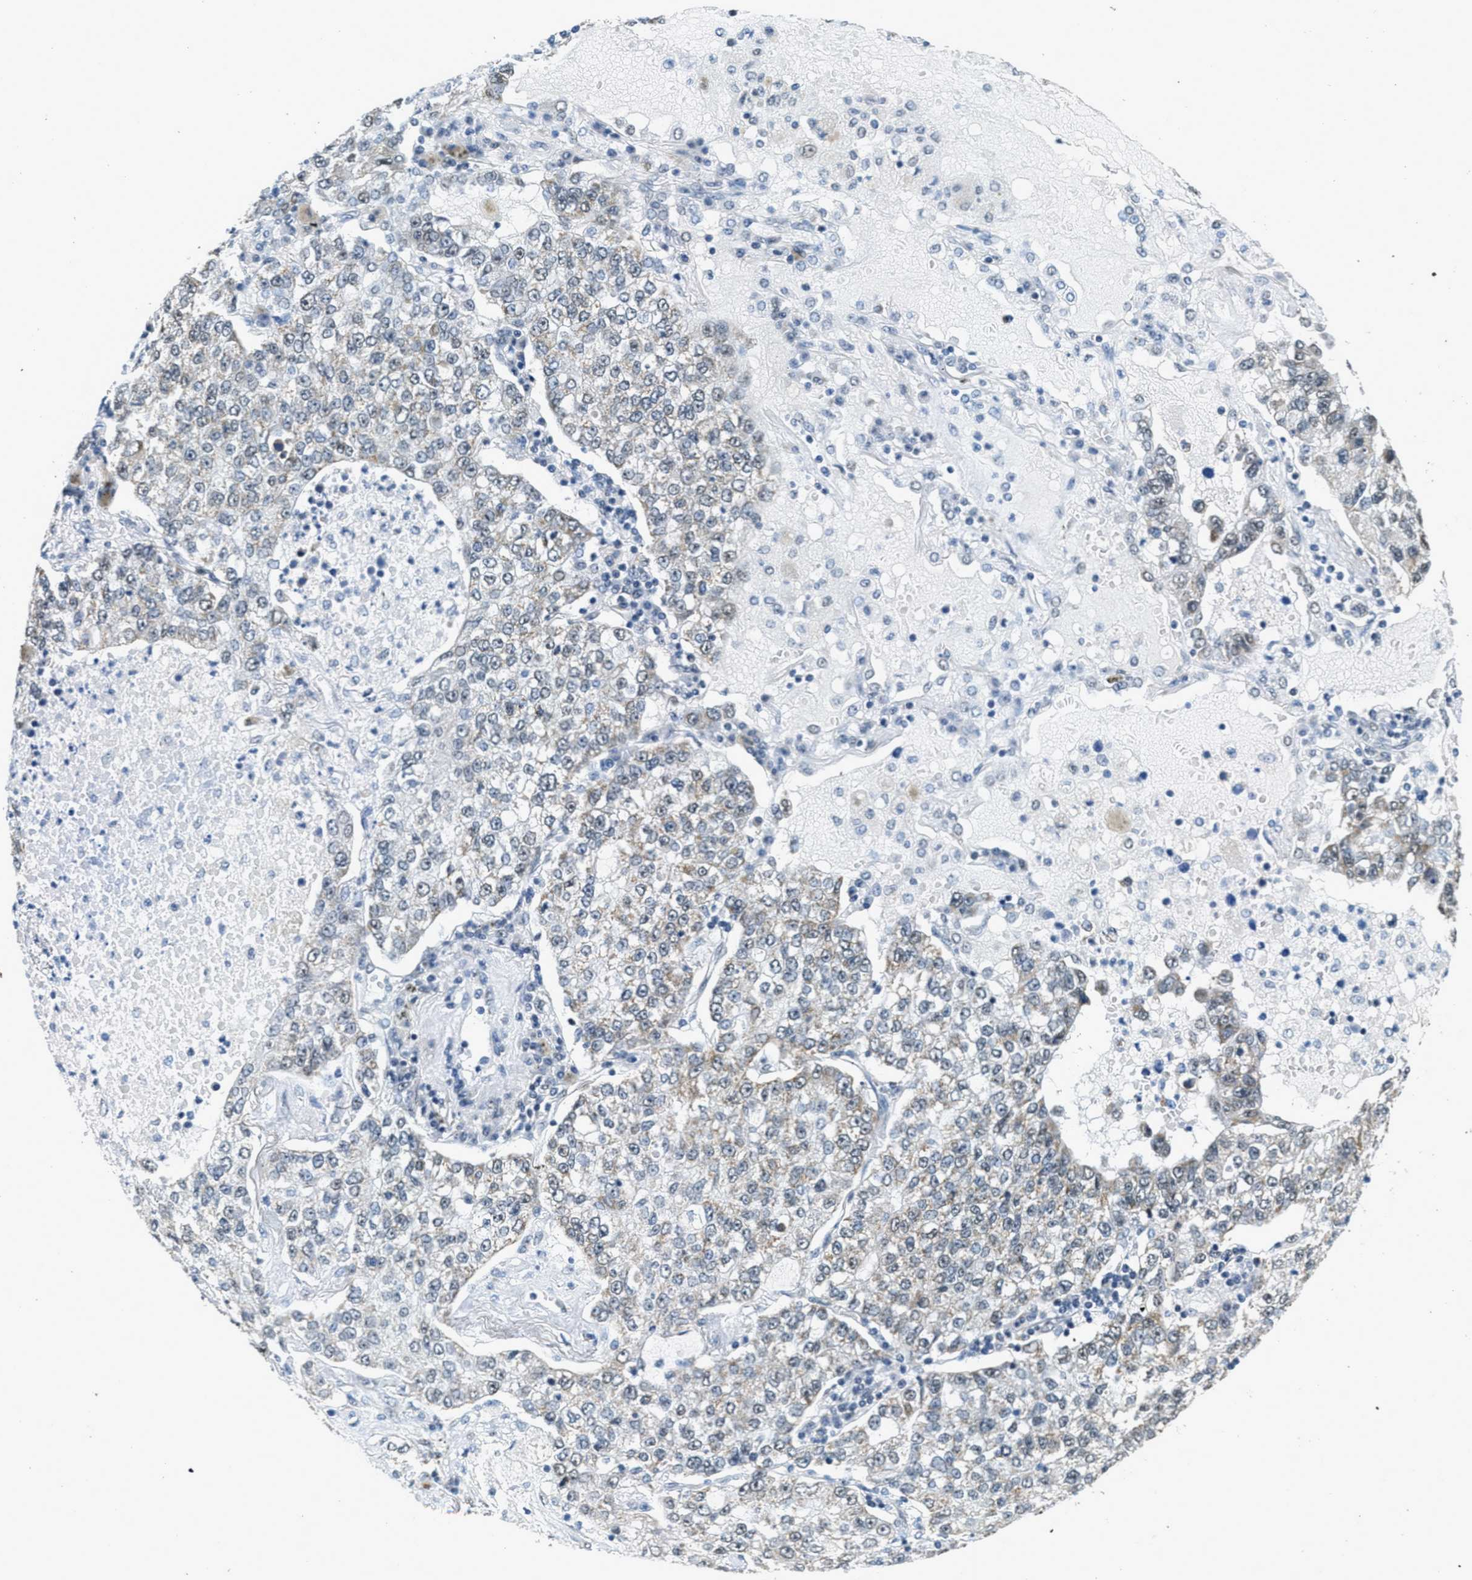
{"staining": {"intensity": "weak", "quantity": "<25%", "location": "cytoplasmic/membranous"}, "tissue": "lung cancer", "cell_type": "Tumor cells", "image_type": "cancer", "snomed": [{"axis": "morphology", "description": "Adenocarcinoma, NOS"}, {"axis": "topography", "description": "Lung"}], "caption": "A micrograph of lung cancer (adenocarcinoma) stained for a protein reveals no brown staining in tumor cells.", "gene": "TOMM70", "patient": {"sex": "male", "age": 49}}